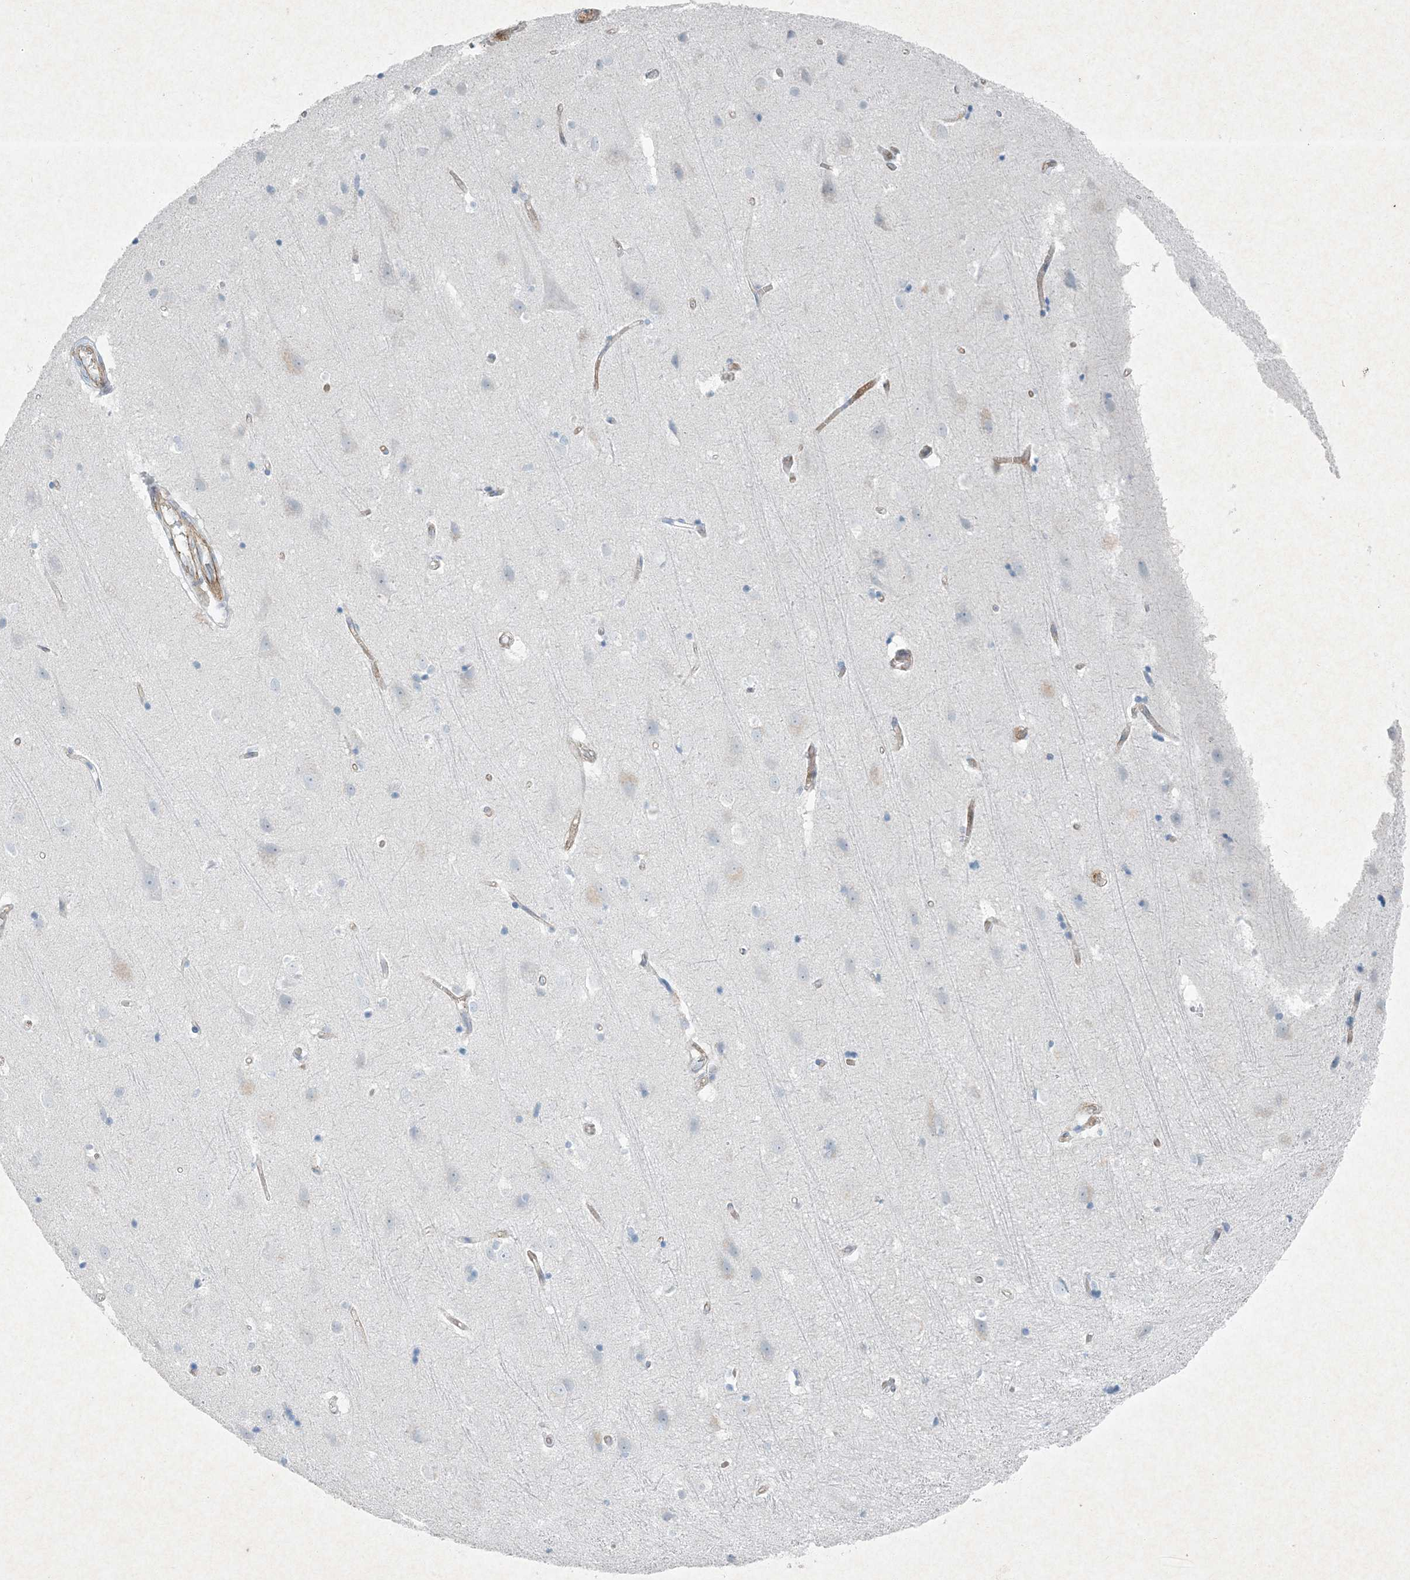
{"staining": {"intensity": "moderate", "quantity": "25%-75%", "location": "cytoplasmic/membranous"}, "tissue": "cerebral cortex", "cell_type": "Endothelial cells", "image_type": "normal", "snomed": [{"axis": "morphology", "description": "Normal tissue, NOS"}, {"axis": "topography", "description": "Cerebral cortex"}], "caption": "Moderate cytoplasmic/membranous protein positivity is seen in approximately 25%-75% of endothelial cells in cerebral cortex. Nuclei are stained in blue.", "gene": "PGM5", "patient": {"sex": "male", "age": 54}}